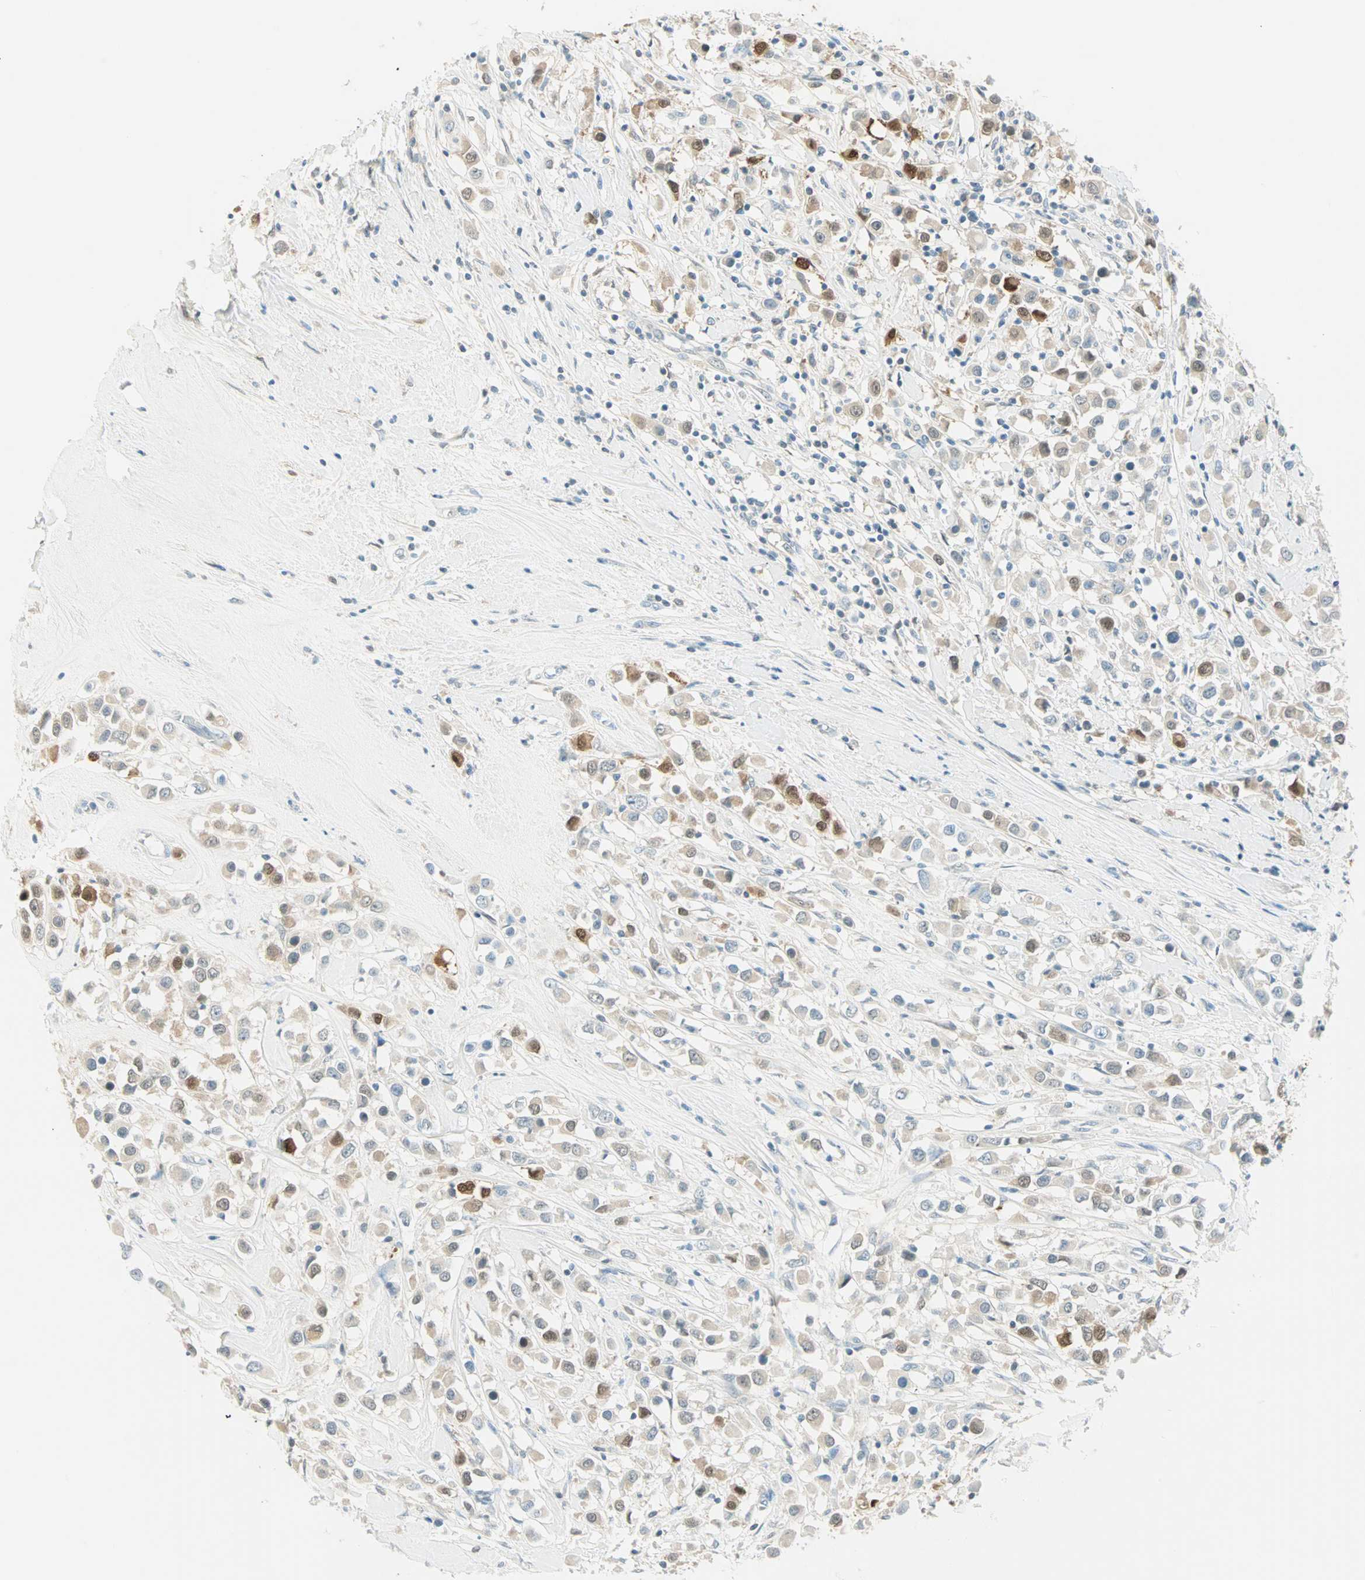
{"staining": {"intensity": "strong", "quantity": "25%-75%", "location": "cytoplasmic/membranous,nuclear"}, "tissue": "breast cancer", "cell_type": "Tumor cells", "image_type": "cancer", "snomed": [{"axis": "morphology", "description": "Duct carcinoma"}, {"axis": "topography", "description": "Breast"}], "caption": "A high-resolution histopathology image shows immunohistochemistry staining of breast cancer, which exhibits strong cytoplasmic/membranous and nuclear positivity in approximately 25%-75% of tumor cells.", "gene": "S100A1", "patient": {"sex": "female", "age": 61}}